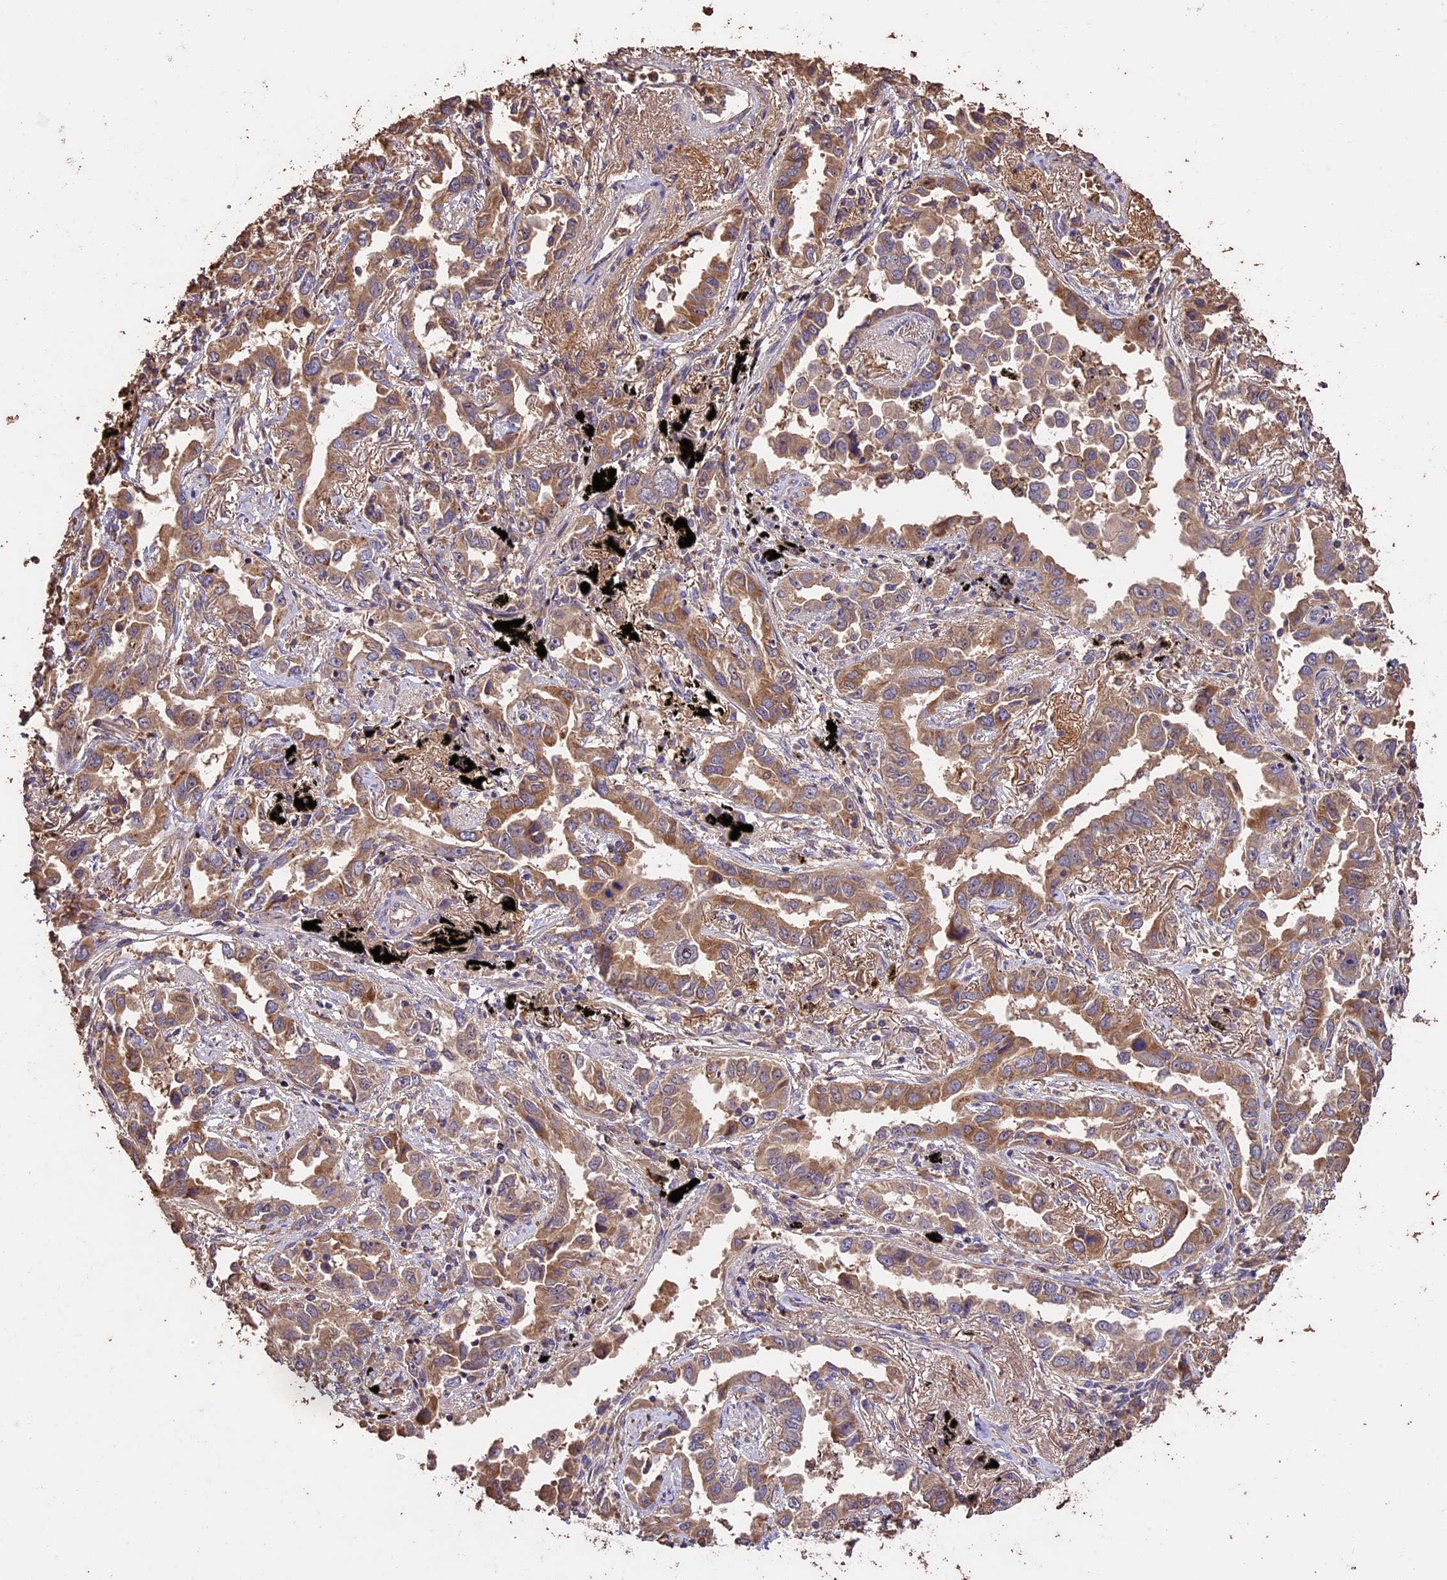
{"staining": {"intensity": "moderate", "quantity": ">75%", "location": "cytoplasmic/membranous"}, "tissue": "lung cancer", "cell_type": "Tumor cells", "image_type": "cancer", "snomed": [{"axis": "morphology", "description": "Adenocarcinoma, NOS"}, {"axis": "topography", "description": "Lung"}], "caption": "Brown immunohistochemical staining in adenocarcinoma (lung) reveals moderate cytoplasmic/membranous expression in approximately >75% of tumor cells.", "gene": "CRLF1", "patient": {"sex": "male", "age": 67}}